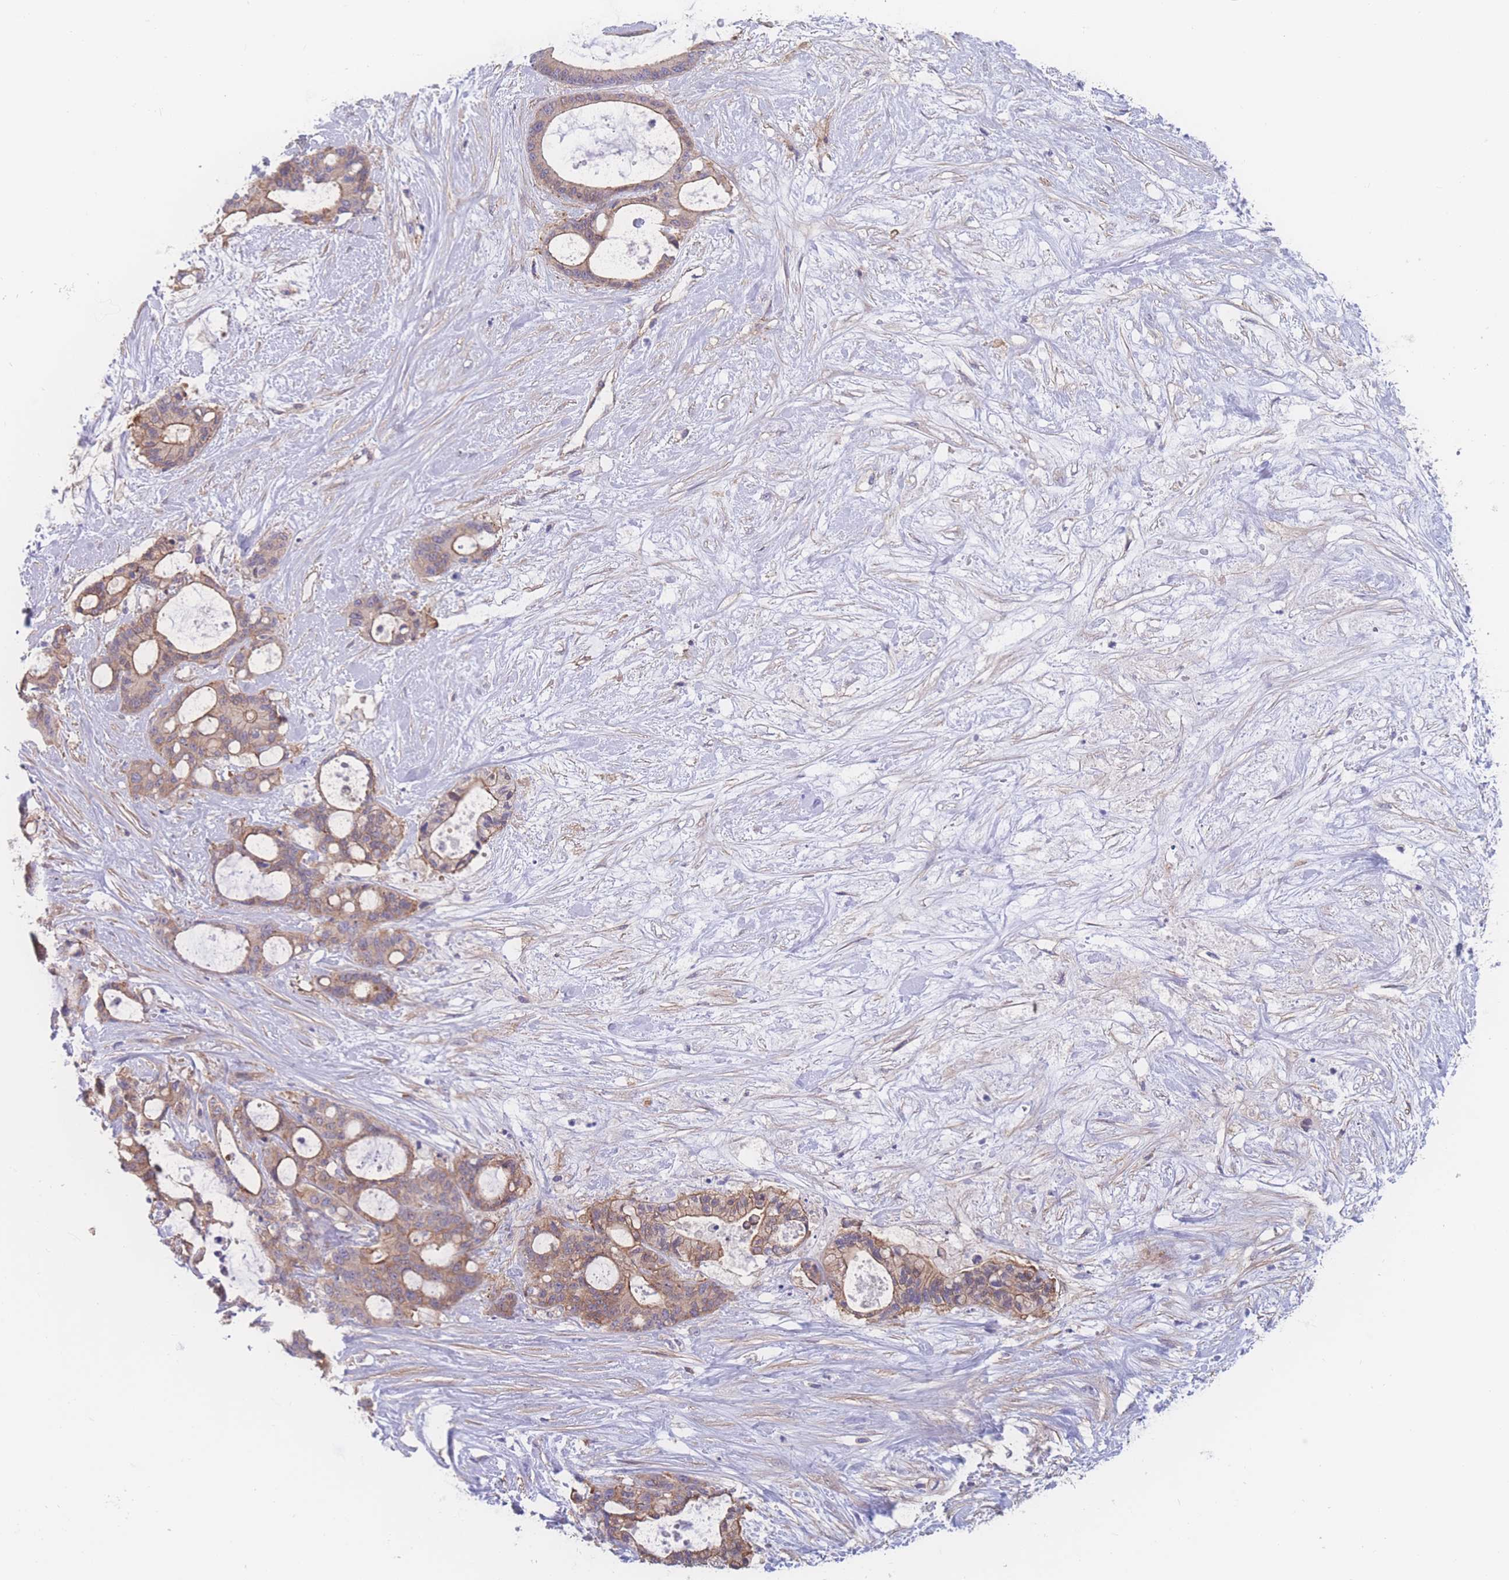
{"staining": {"intensity": "moderate", "quantity": "25%-75%", "location": "cytoplasmic/membranous"}, "tissue": "liver cancer", "cell_type": "Tumor cells", "image_type": "cancer", "snomed": [{"axis": "morphology", "description": "Normal tissue, NOS"}, {"axis": "morphology", "description": "Cholangiocarcinoma"}, {"axis": "topography", "description": "Liver"}, {"axis": "topography", "description": "Peripheral nerve tissue"}], "caption": "Liver cholangiocarcinoma stained with a protein marker displays moderate staining in tumor cells.", "gene": "CFAP97", "patient": {"sex": "female", "age": 73}}